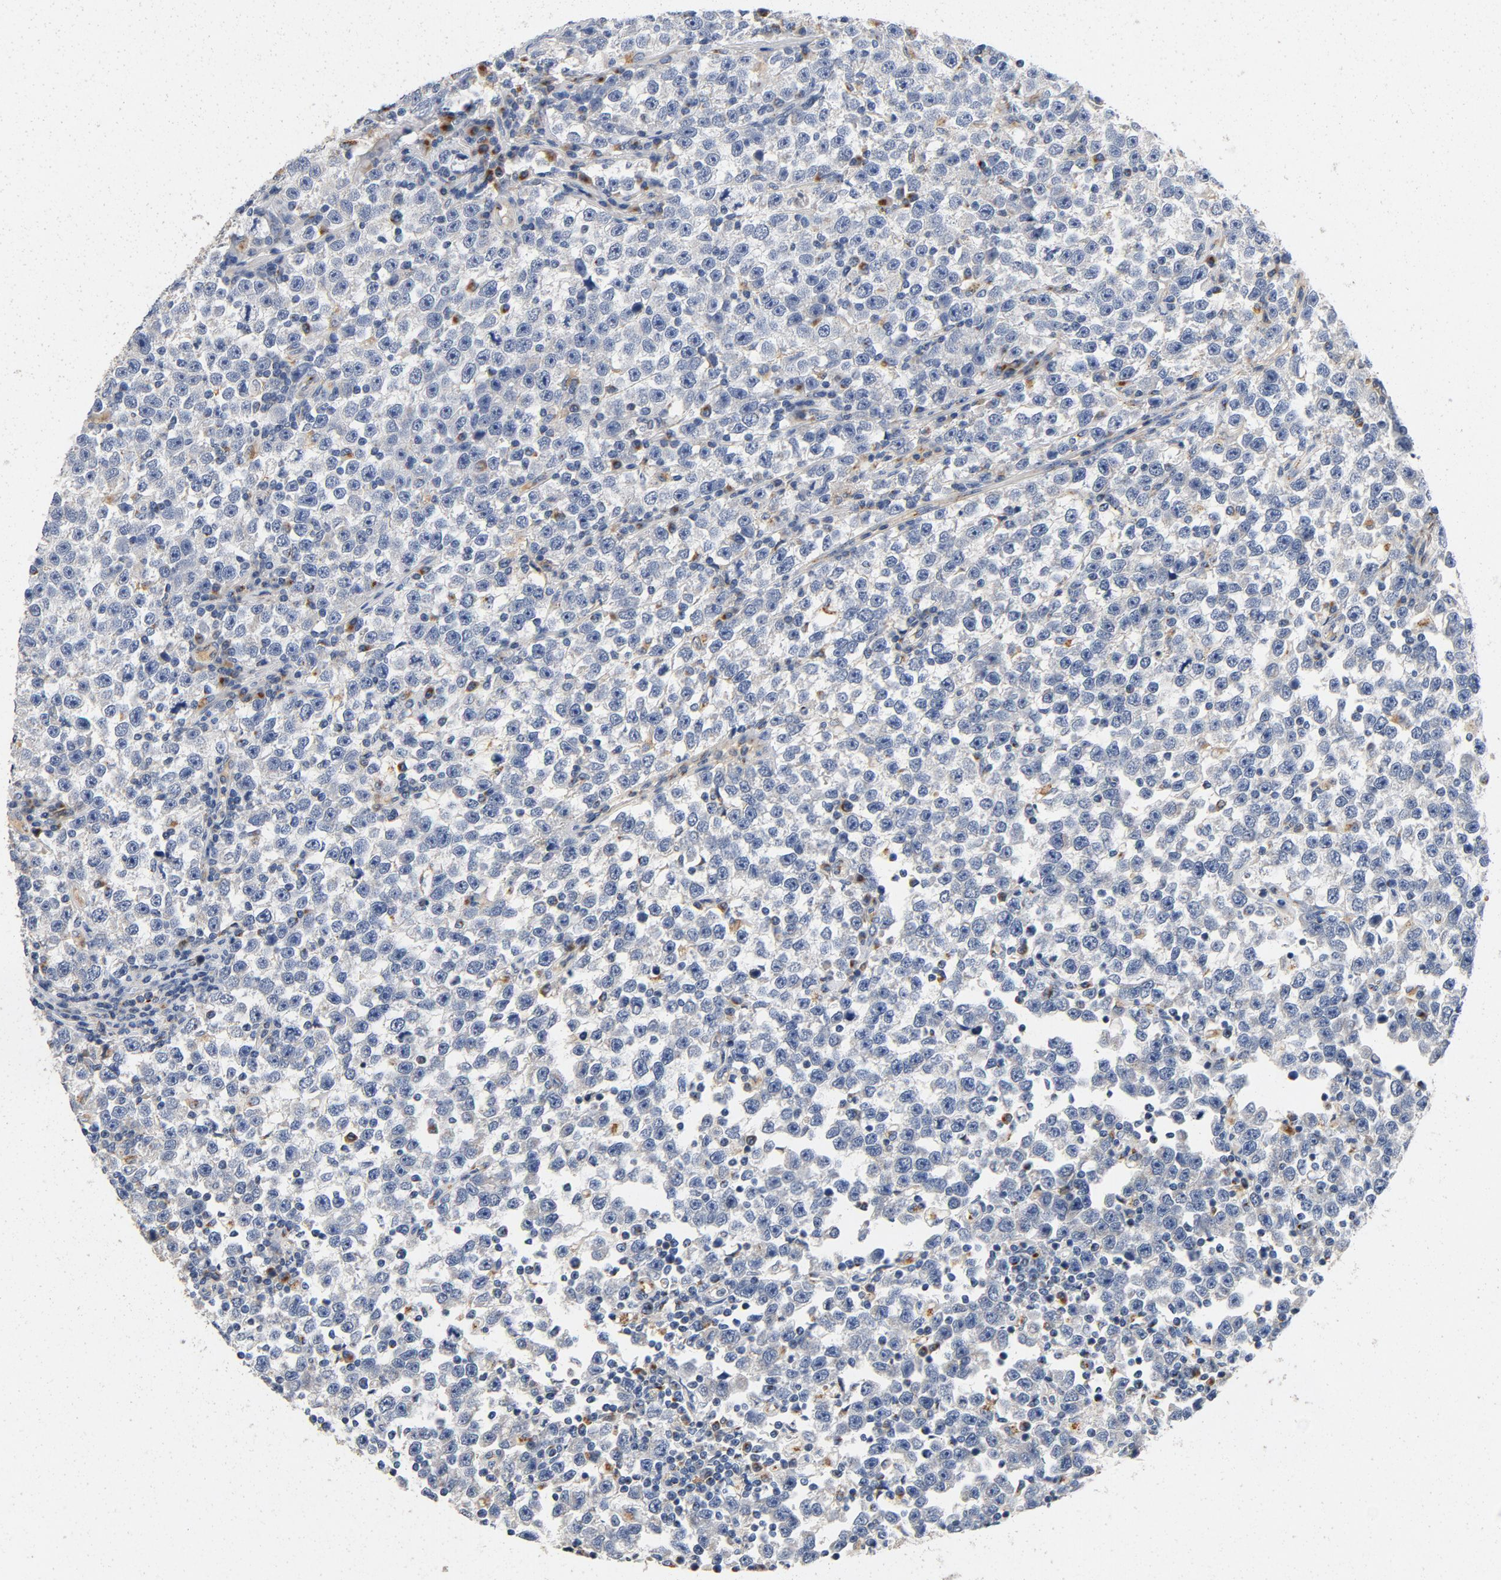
{"staining": {"intensity": "negative", "quantity": "none", "location": "none"}, "tissue": "testis cancer", "cell_type": "Tumor cells", "image_type": "cancer", "snomed": [{"axis": "morphology", "description": "Seminoma, NOS"}, {"axis": "topography", "description": "Testis"}], "caption": "Image shows no significant protein staining in tumor cells of seminoma (testis). (Immunohistochemistry, brightfield microscopy, high magnification).", "gene": "LMAN2", "patient": {"sex": "male", "age": 43}}